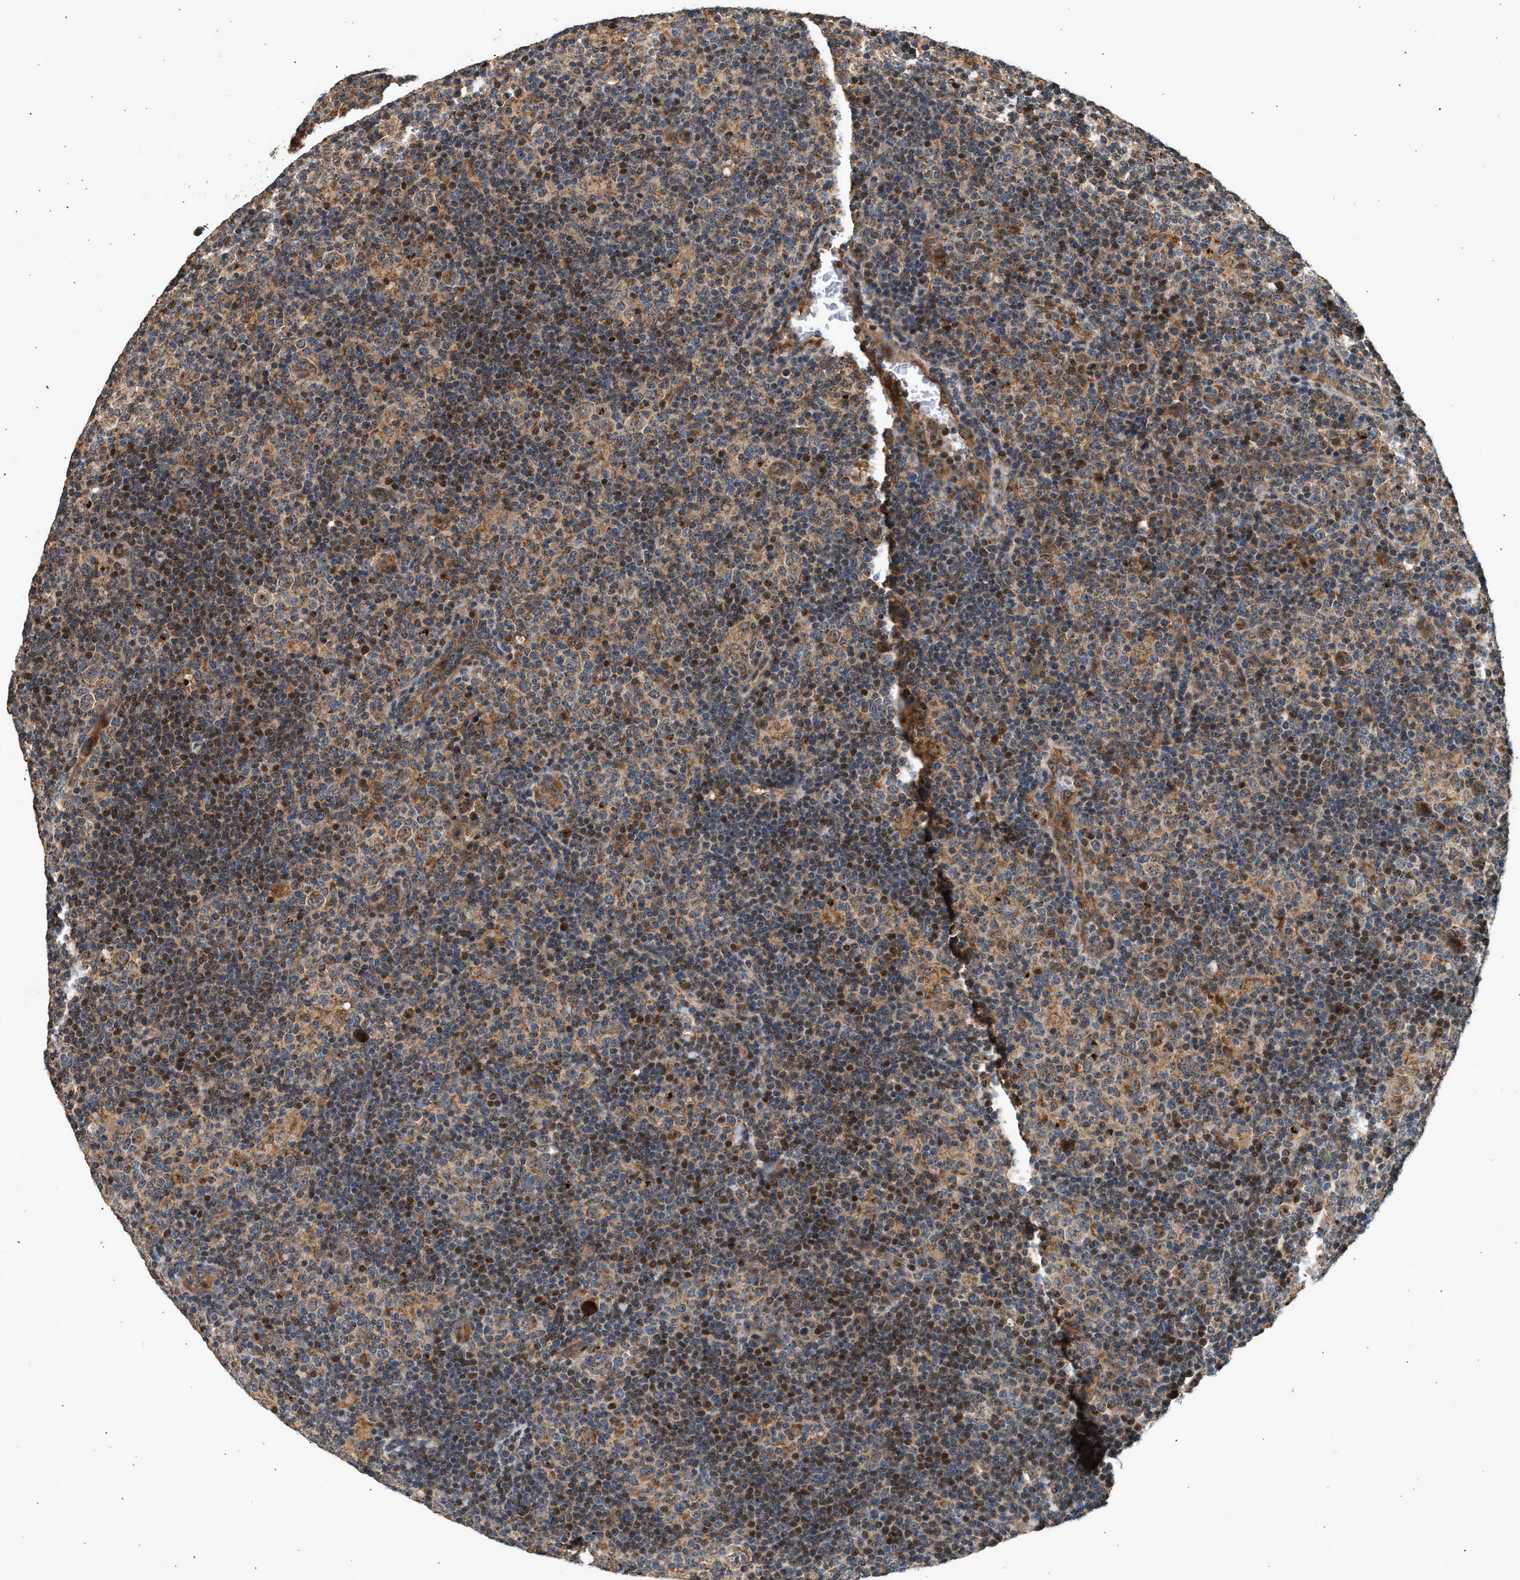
{"staining": {"intensity": "moderate", "quantity": ">75%", "location": "cytoplasmic/membranous"}, "tissue": "lymphoma", "cell_type": "Tumor cells", "image_type": "cancer", "snomed": [{"axis": "morphology", "description": "Hodgkin's disease, NOS"}, {"axis": "topography", "description": "Lymph node"}], "caption": "This is a histology image of immunohistochemistry (IHC) staining of Hodgkin's disease, which shows moderate staining in the cytoplasmic/membranous of tumor cells.", "gene": "DUSP14", "patient": {"sex": "female", "age": 57}}